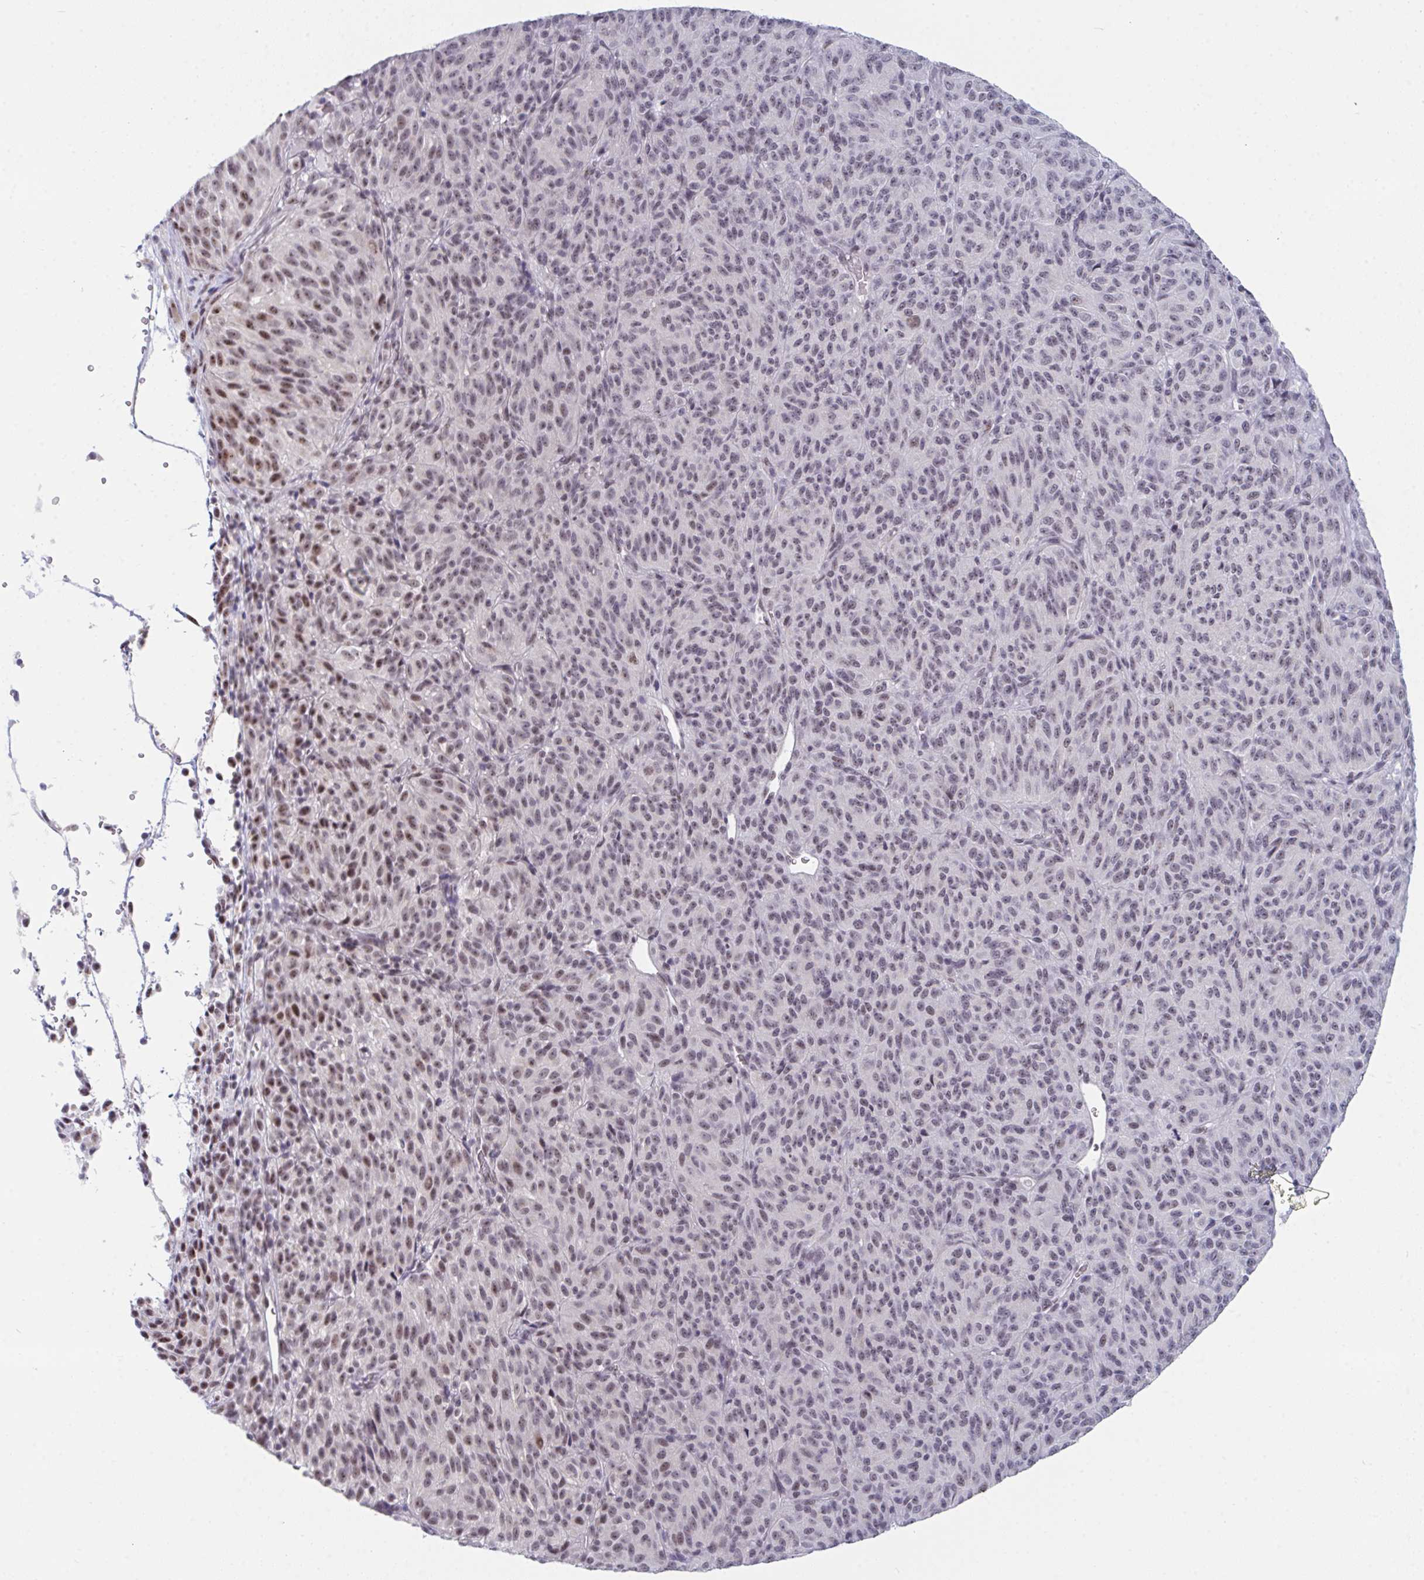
{"staining": {"intensity": "weak", "quantity": "<25%", "location": "nuclear"}, "tissue": "melanoma", "cell_type": "Tumor cells", "image_type": "cancer", "snomed": [{"axis": "morphology", "description": "Malignant melanoma, Metastatic site"}, {"axis": "topography", "description": "Brain"}], "caption": "The histopathology image displays no significant positivity in tumor cells of malignant melanoma (metastatic site). The staining was performed using DAB to visualize the protein expression in brown, while the nuclei were stained in blue with hematoxylin (Magnification: 20x).", "gene": "PRR14", "patient": {"sex": "female", "age": 56}}